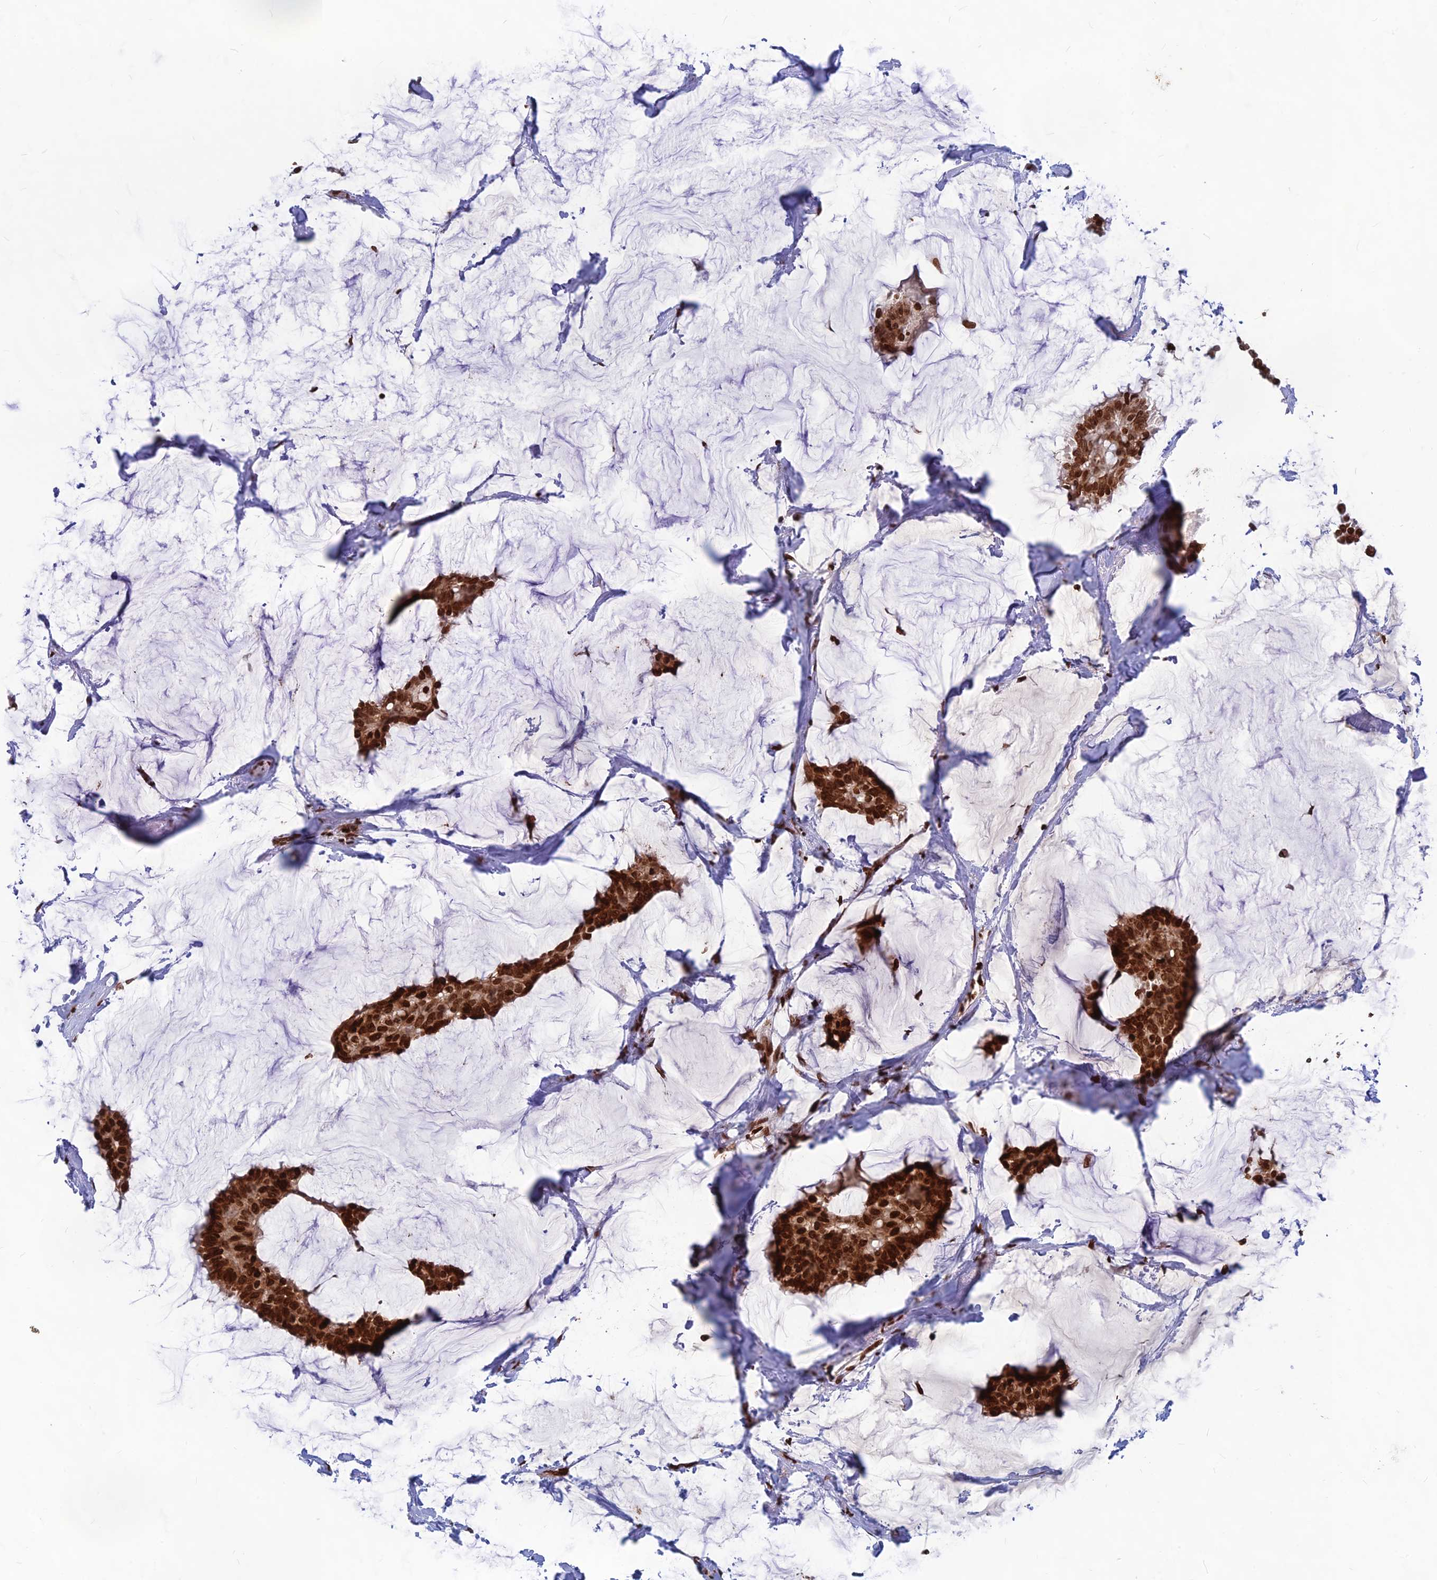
{"staining": {"intensity": "strong", "quantity": ">75%", "location": "nuclear"}, "tissue": "breast cancer", "cell_type": "Tumor cells", "image_type": "cancer", "snomed": [{"axis": "morphology", "description": "Duct carcinoma"}, {"axis": "topography", "description": "Breast"}], "caption": "Breast cancer (infiltrating ductal carcinoma) was stained to show a protein in brown. There is high levels of strong nuclear staining in about >75% of tumor cells.", "gene": "TET2", "patient": {"sex": "female", "age": 93}}